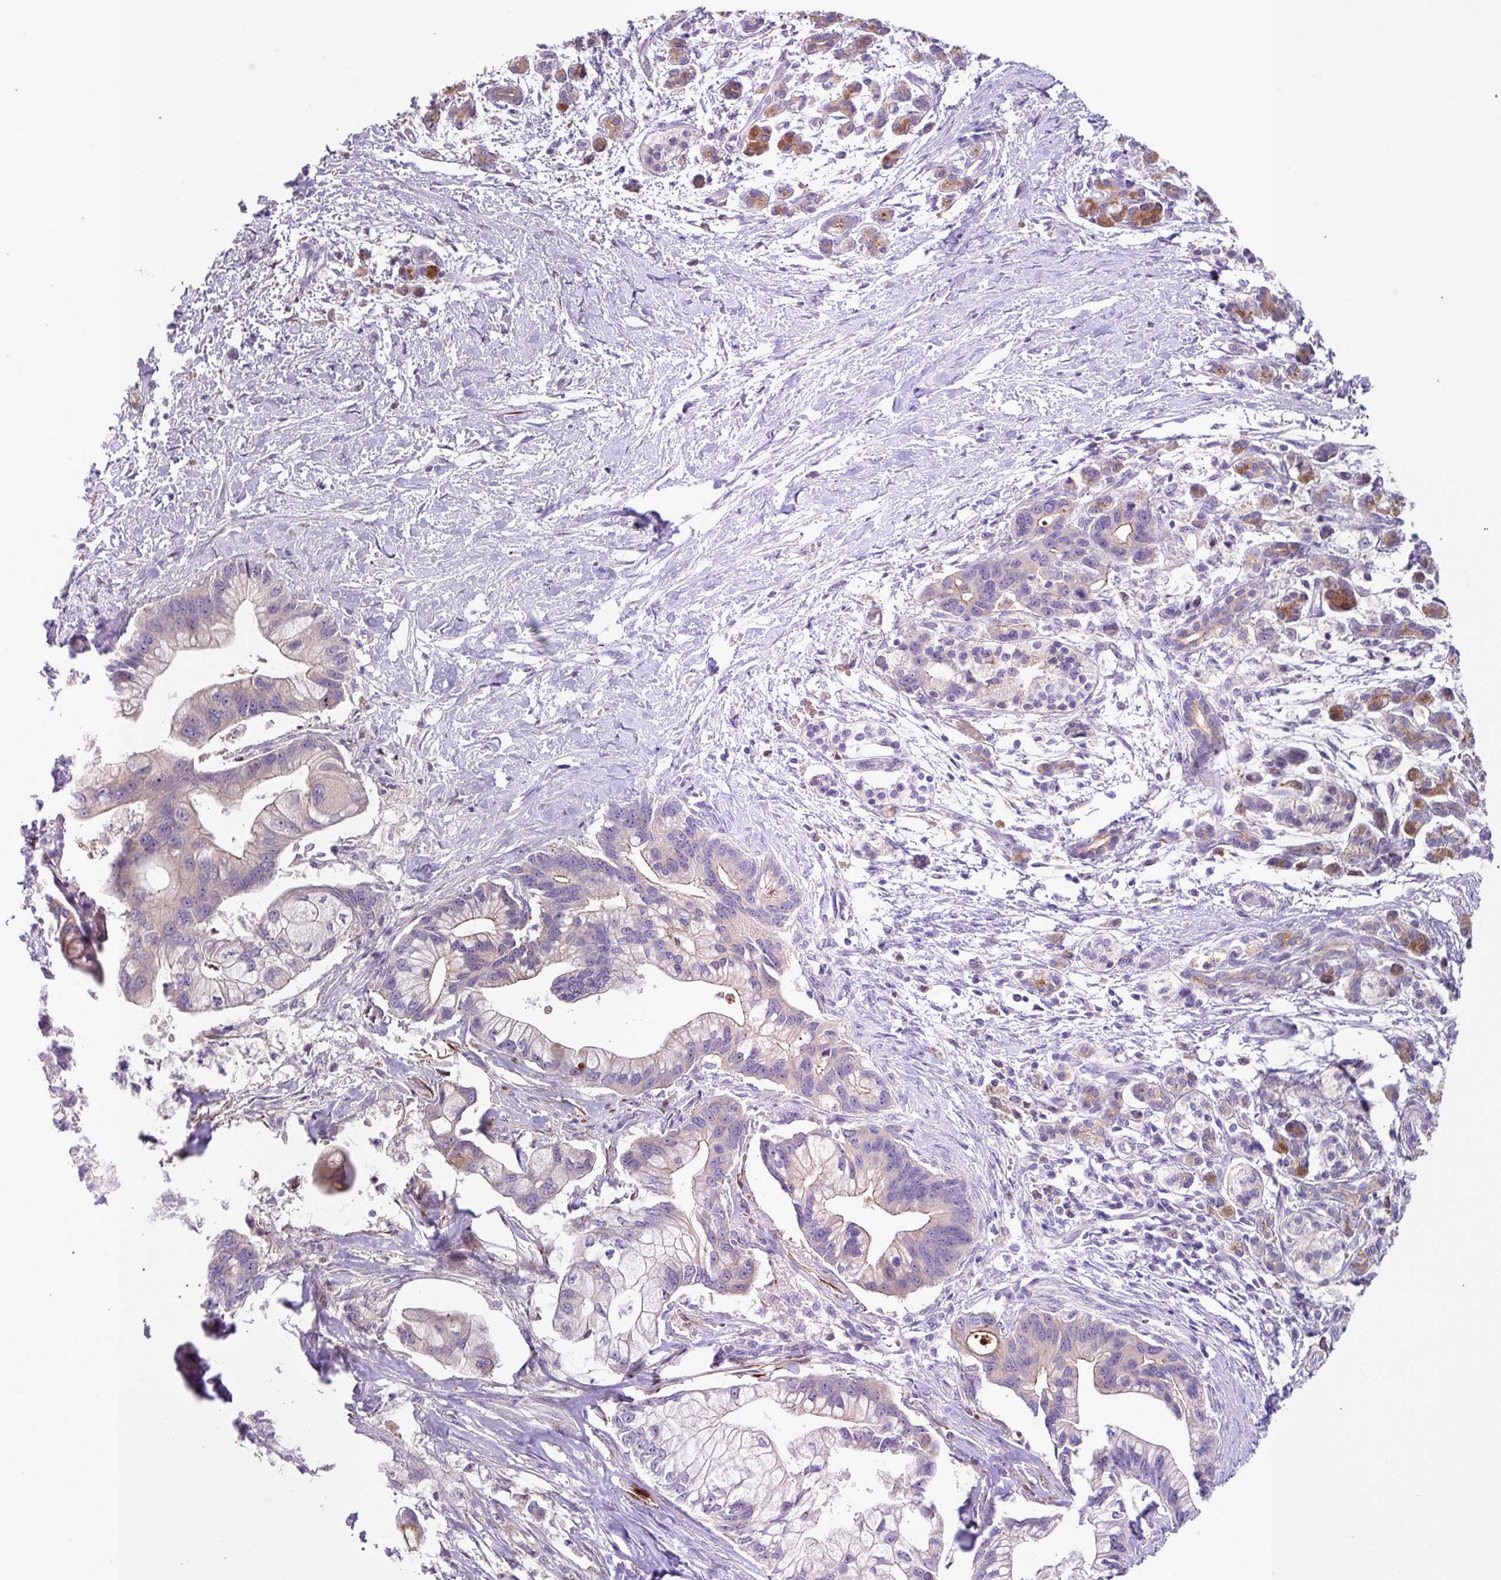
{"staining": {"intensity": "negative", "quantity": "none", "location": "none"}, "tissue": "pancreatic cancer", "cell_type": "Tumor cells", "image_type": "cancer", "snomed": [{"axis": "morphology", "description": "Adenocarcinoma, NOS"}, {"axis": "topography", "description": "Pancreas"}], "caption": "Immunohistochemistry (IHC) micrograph of pancreatic cancer stained for a protein (brown), which shows no positivity in tumor cells.", "gene": "IQCJ", "patient": {"sex": "male", "age": 68}}